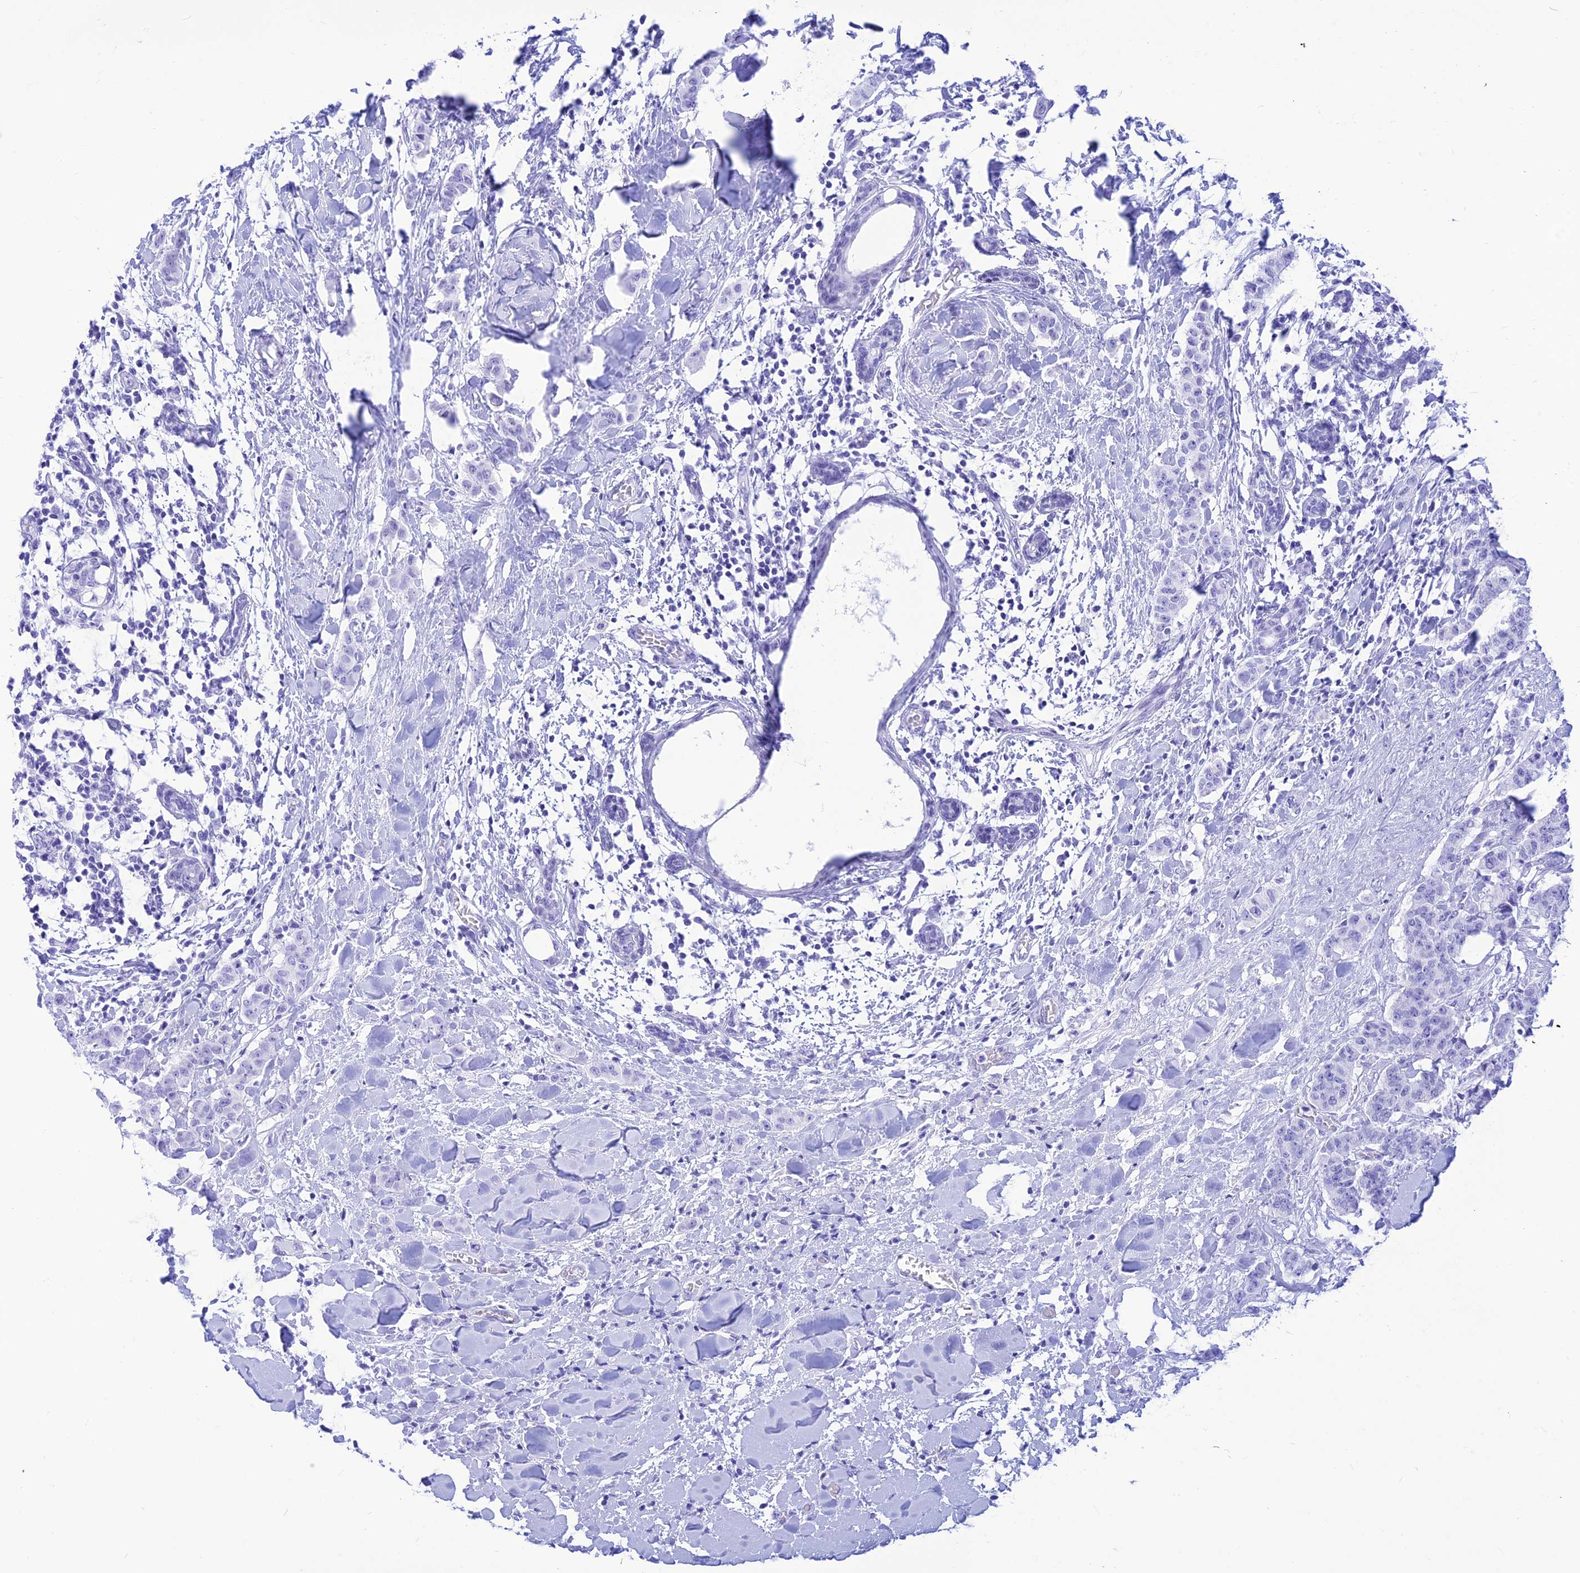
{"staining": {"intensity": "negative", "quantity": "none", "location": "none"}, "tissue": "breast cancer", "cell_type": "Tumor cells", "image_type": "cancer", "snomed": [{"axis": "morphology", "description": "Duct carcinoma"}, {"axis": "topography", "description": "Breast"}], "caption": "High magnification brightfield microscopy of breast cancer (infiltrating ductal carcinoma) stained with DAB (3,3'-diaminobenzidine) (brown) and counterstained with hematoxylin (blue): tumor cells show no significant positivity.", "gene": "PRNP", "patient": {"sex": "female", "age": 40}}